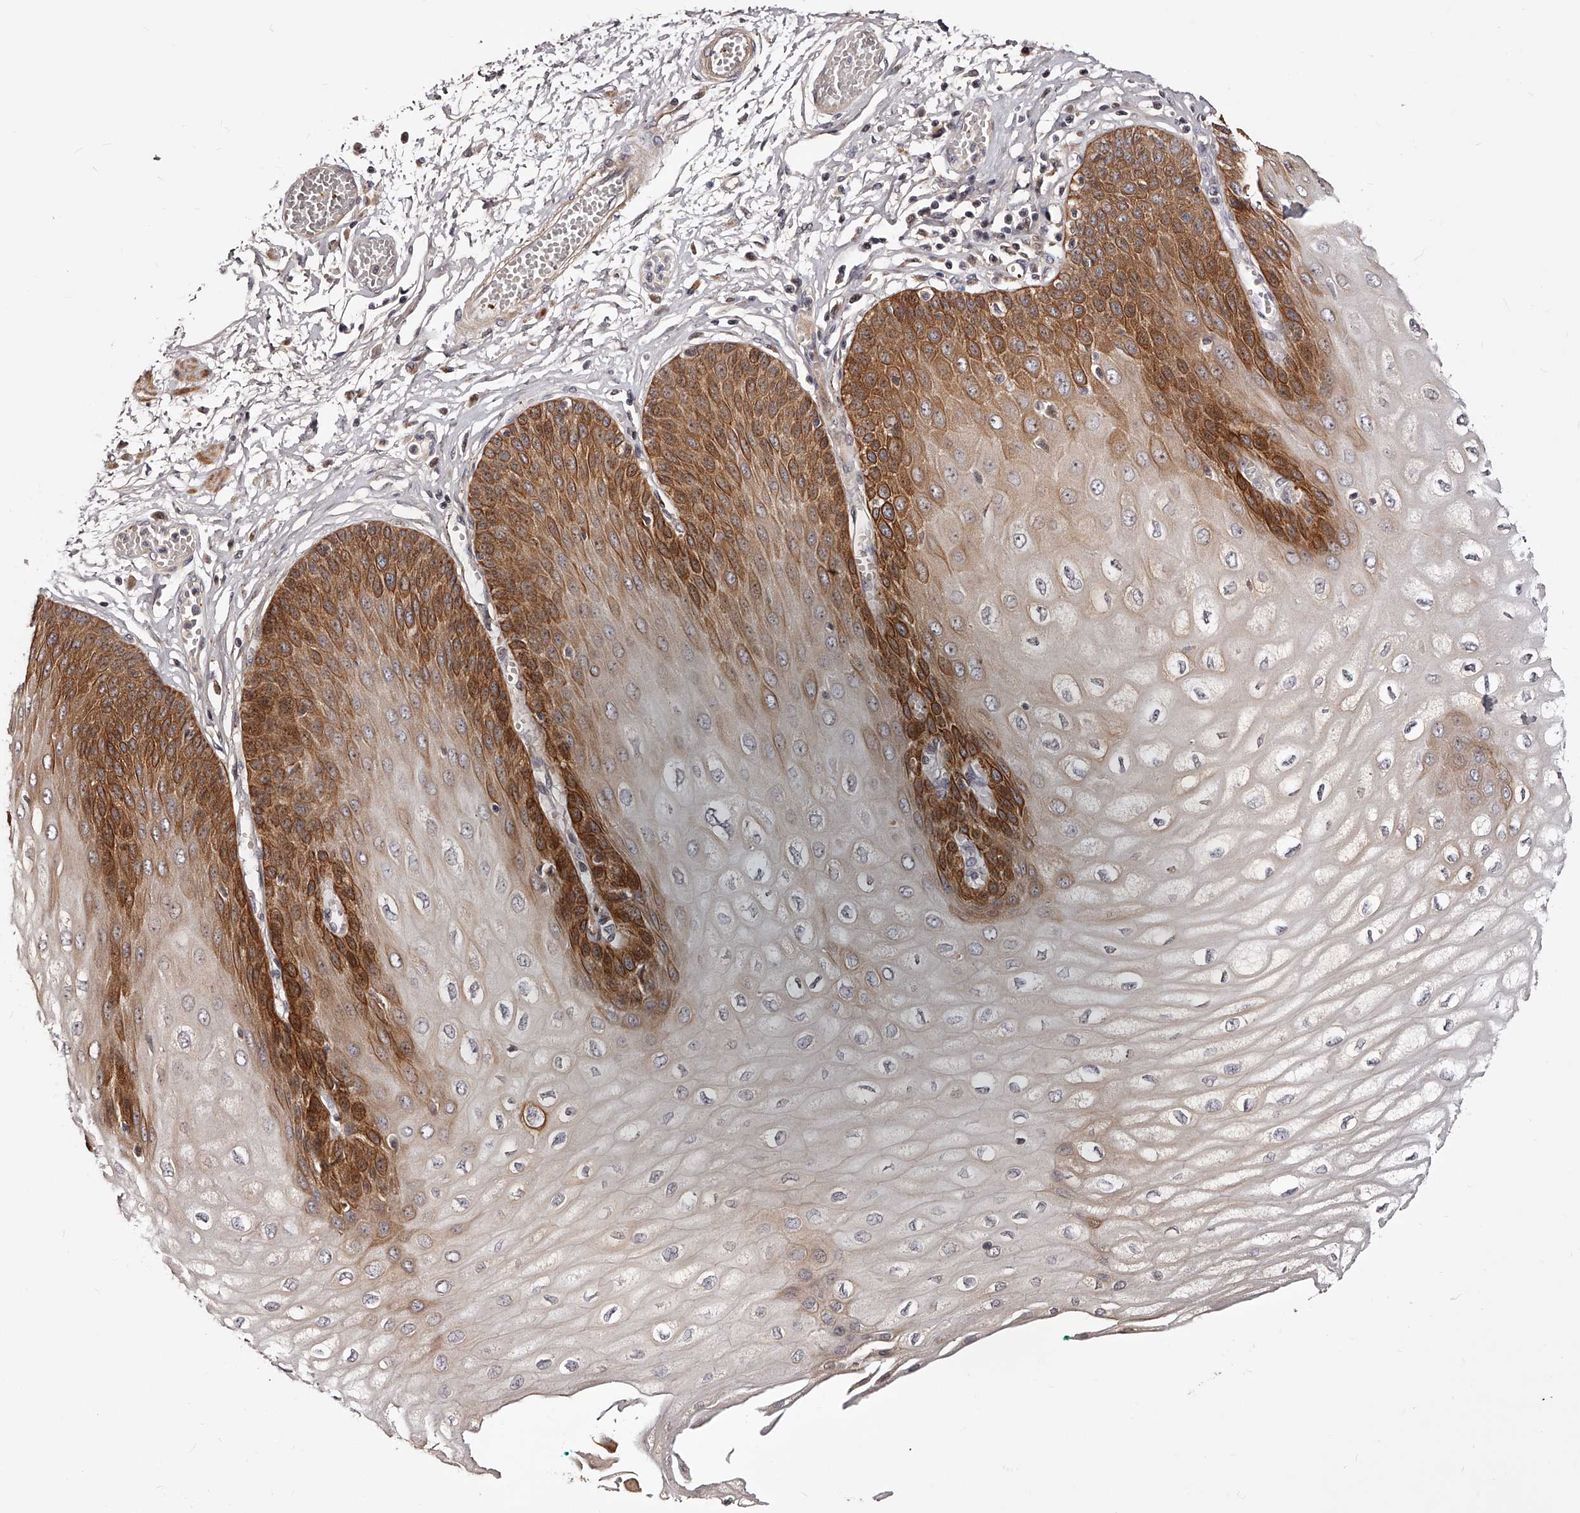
{"staining": {"intensity": "strong", "quantity": "25%-75%", "location": "cytoplasmic/membranous"}, "tissue": "esophagus", "cell_type": "Squamous epithelial cells", "image_type": "normal", "snomed": [{"axis": "morphology", "description": "Normal tissue, NOS"}, {"axis": "topography", "description": "Esophagus"}], "caption": "Protein expression analysis of unremarkable esophagus reveals strong cytoplasmic/membranous positivity in about 25%-75% of squamous epithelial cells. The protein of interest is stained brown, and the nuclei are stained in blue (DAB IHC with brightfield microscopy, high magnification).", "gene": "ZNF502", "patient": {"sex": "male", "age": 60}}